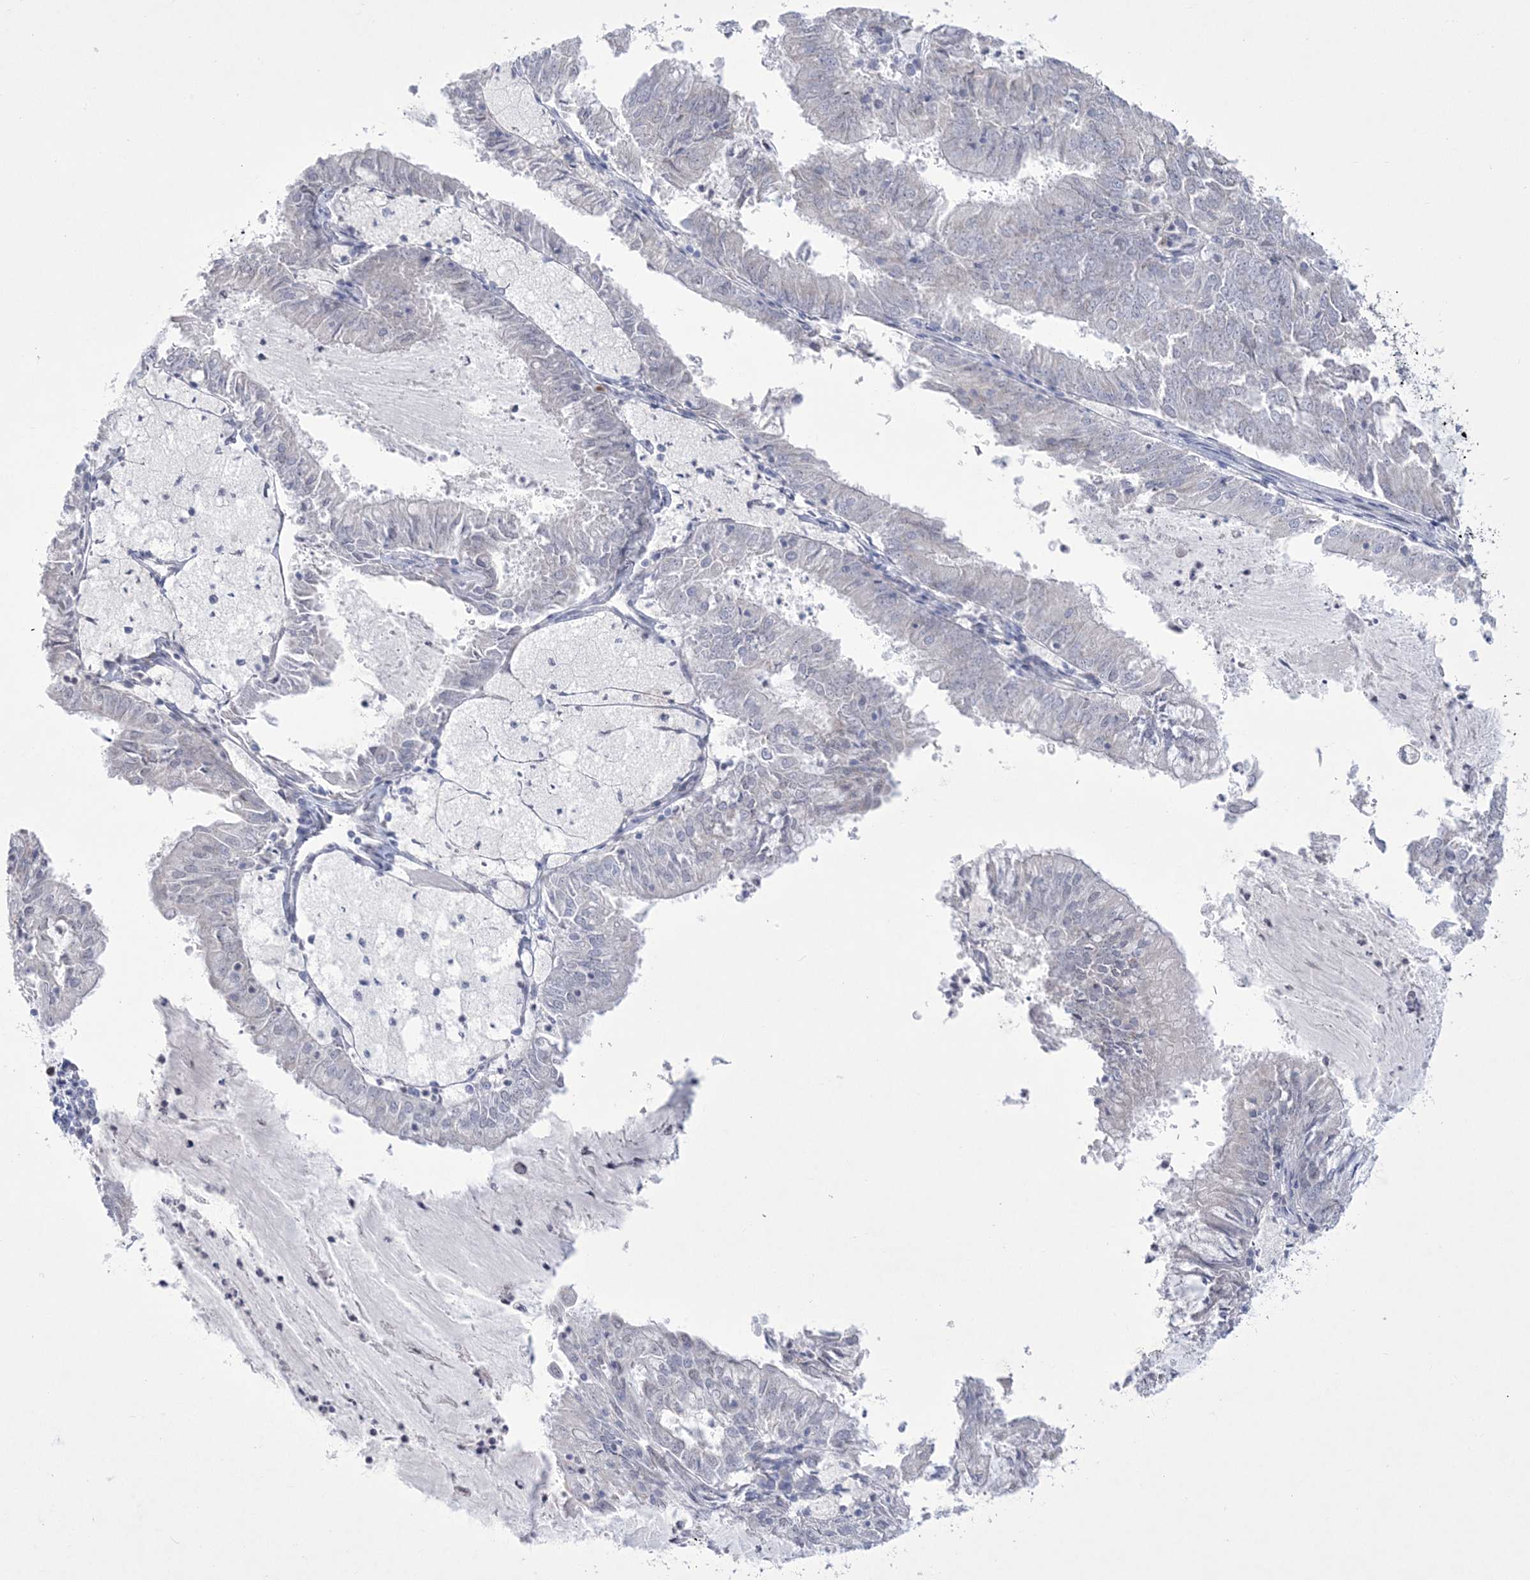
{"staining": {"intensity": "negative", "quantity": "none", "location": "none"}, "tissue": "endometrial cancer", "cell_type": "Tumor cells", "image_type": "cancer", "snomed": [{"axis": "morphology", "description": "Adenocarcinoma, NOS"}, {"axis": "topography", "description": "Endometrium"}], "caption": "Immunohistochemistry photomicrograph of neoplastic tissue: human adenocarcinoma (endometrial) stained with DAB (3,3'-diaminobenzidine) shows no significant protein staining in tumor cells.", "gene": "WDR27", "patient": {"sex": "female", "age": 57}}